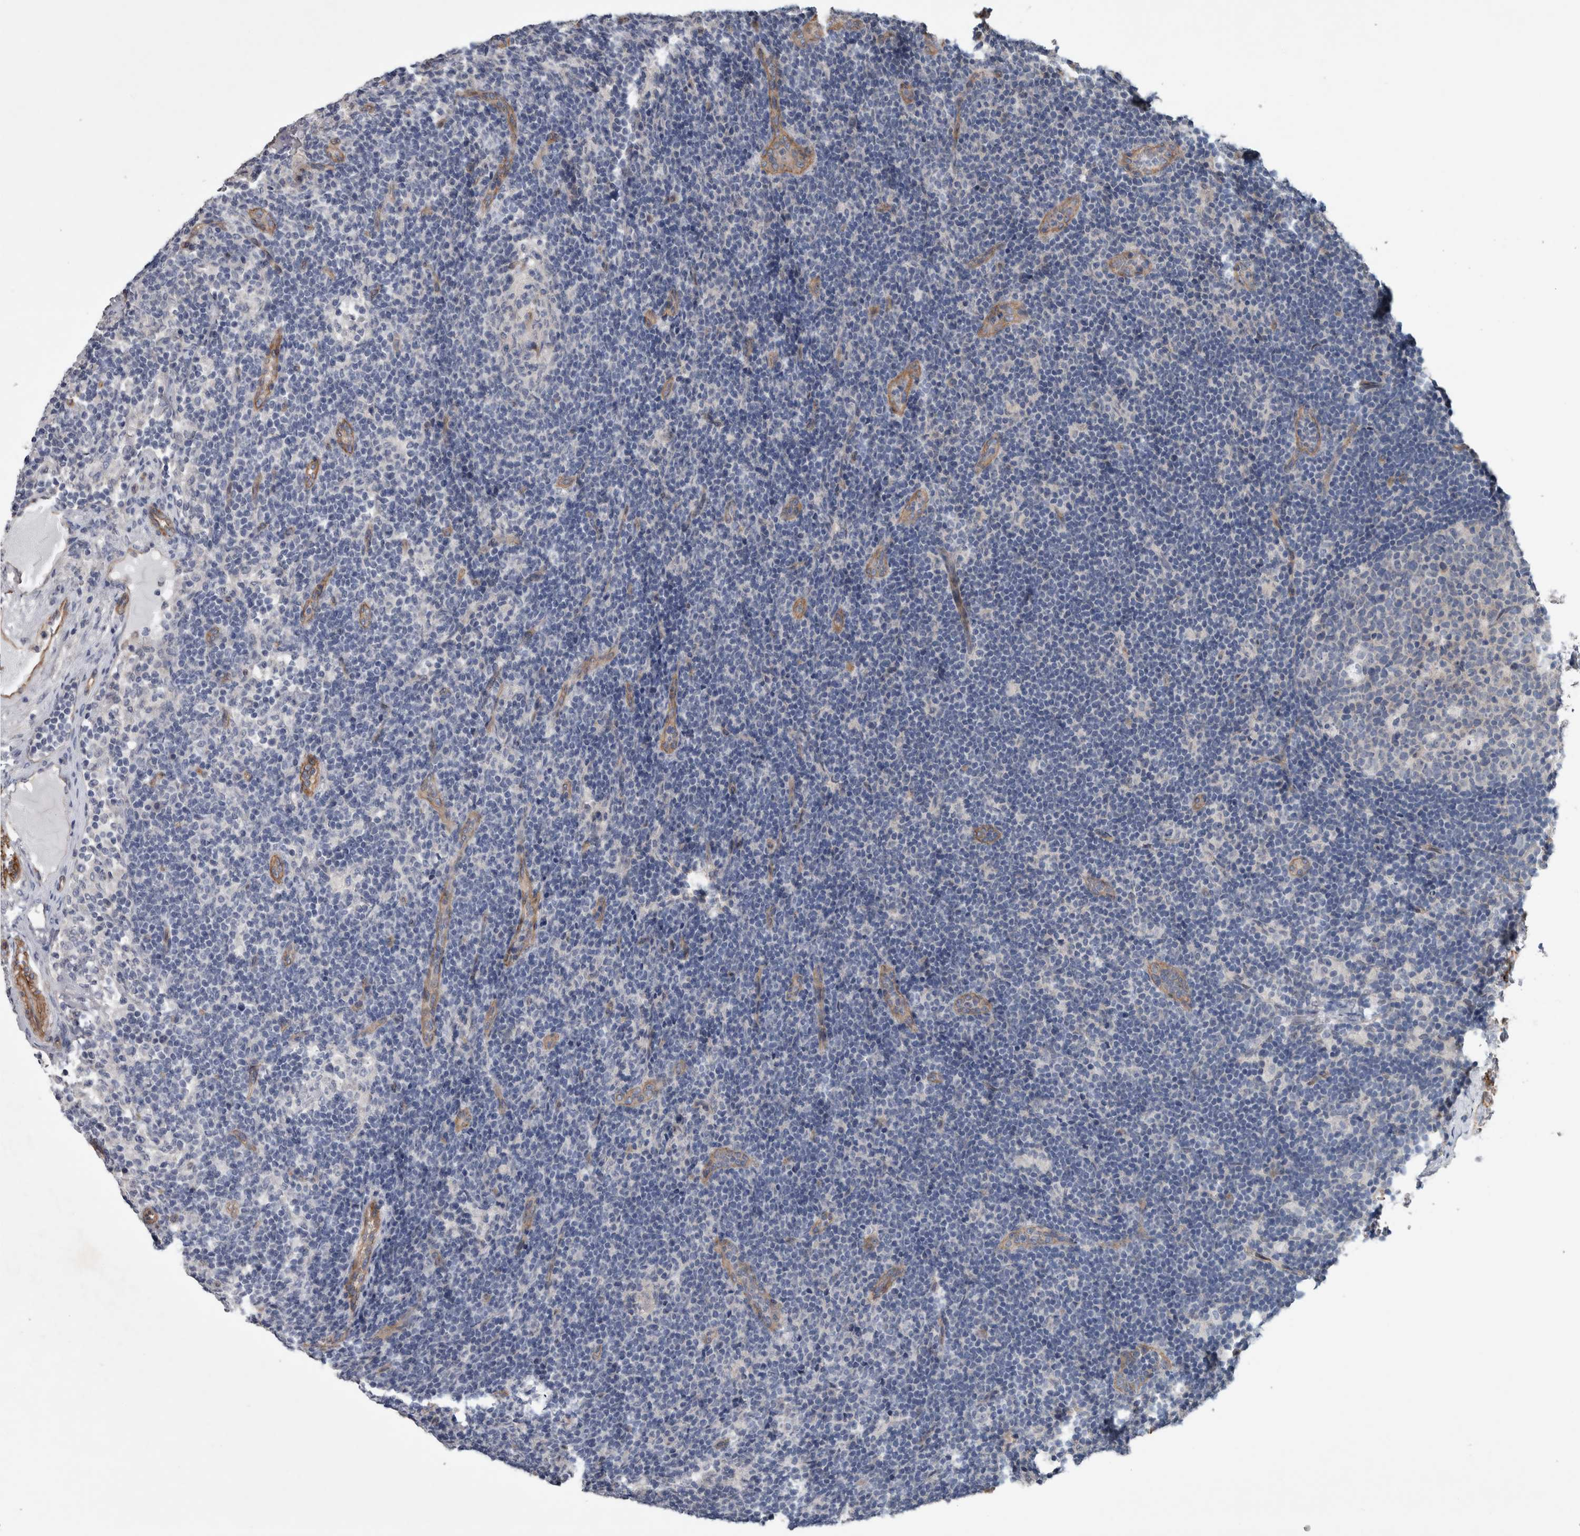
{"staining": {"intensity": "negative", "quantity": "none", "location": "none"}, "tissue": "lymph node", "cell_type": "Germinal center cells", "image_type": "normal", "snomed": [{"axis": "morphology", "description": "Normal tissue, NOS"}, {"axis": "topography", "description": "Lymph node"}], "caption": "Germinal center cells show no significant positivity in unremarkable lymph node. (IHC, brightfield microscopy, high magnification).", "gene": "BCAM", "patient": {"sex": "female", "age": 22}}